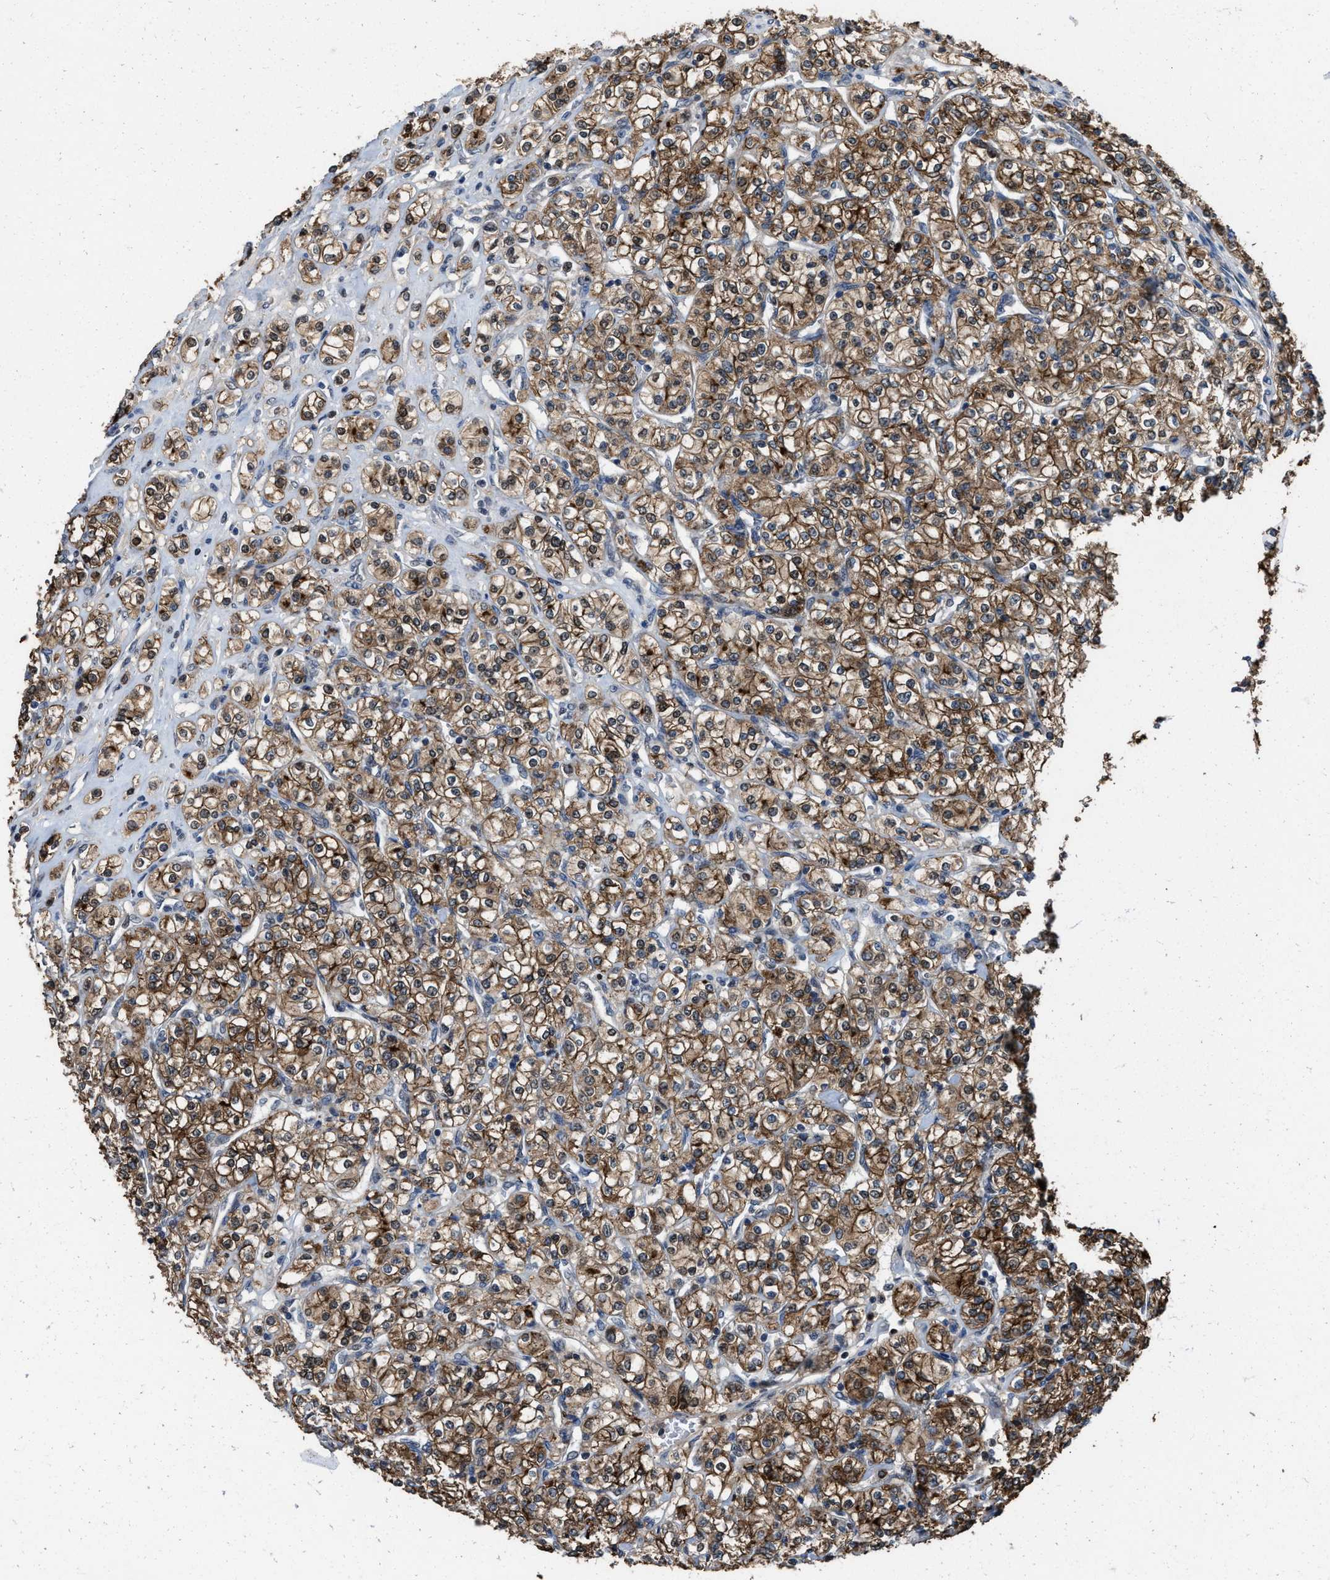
{"staining": {"intensity": "strong", "quantity": ">75%", "location": "cytoplasmic/membranous"}, "tissue": "renal cancer", "cell_type": "Tumor cells", "image_type": "cancer", "snomed": [{"axis": "morphology", "description": "Adenocarcinoma, NOS"}, {"axis": "topography", "description": "Kidney"}], "caption": "There is high levels of strong cytoplasmic/membranous staining in tumor cells of renal cancer (adenocarcinoma), as demonstrated by immunohistochemical staining (brown color).", "gene": "ZNF20", "patient": {"sex": "male", "age": 77}}